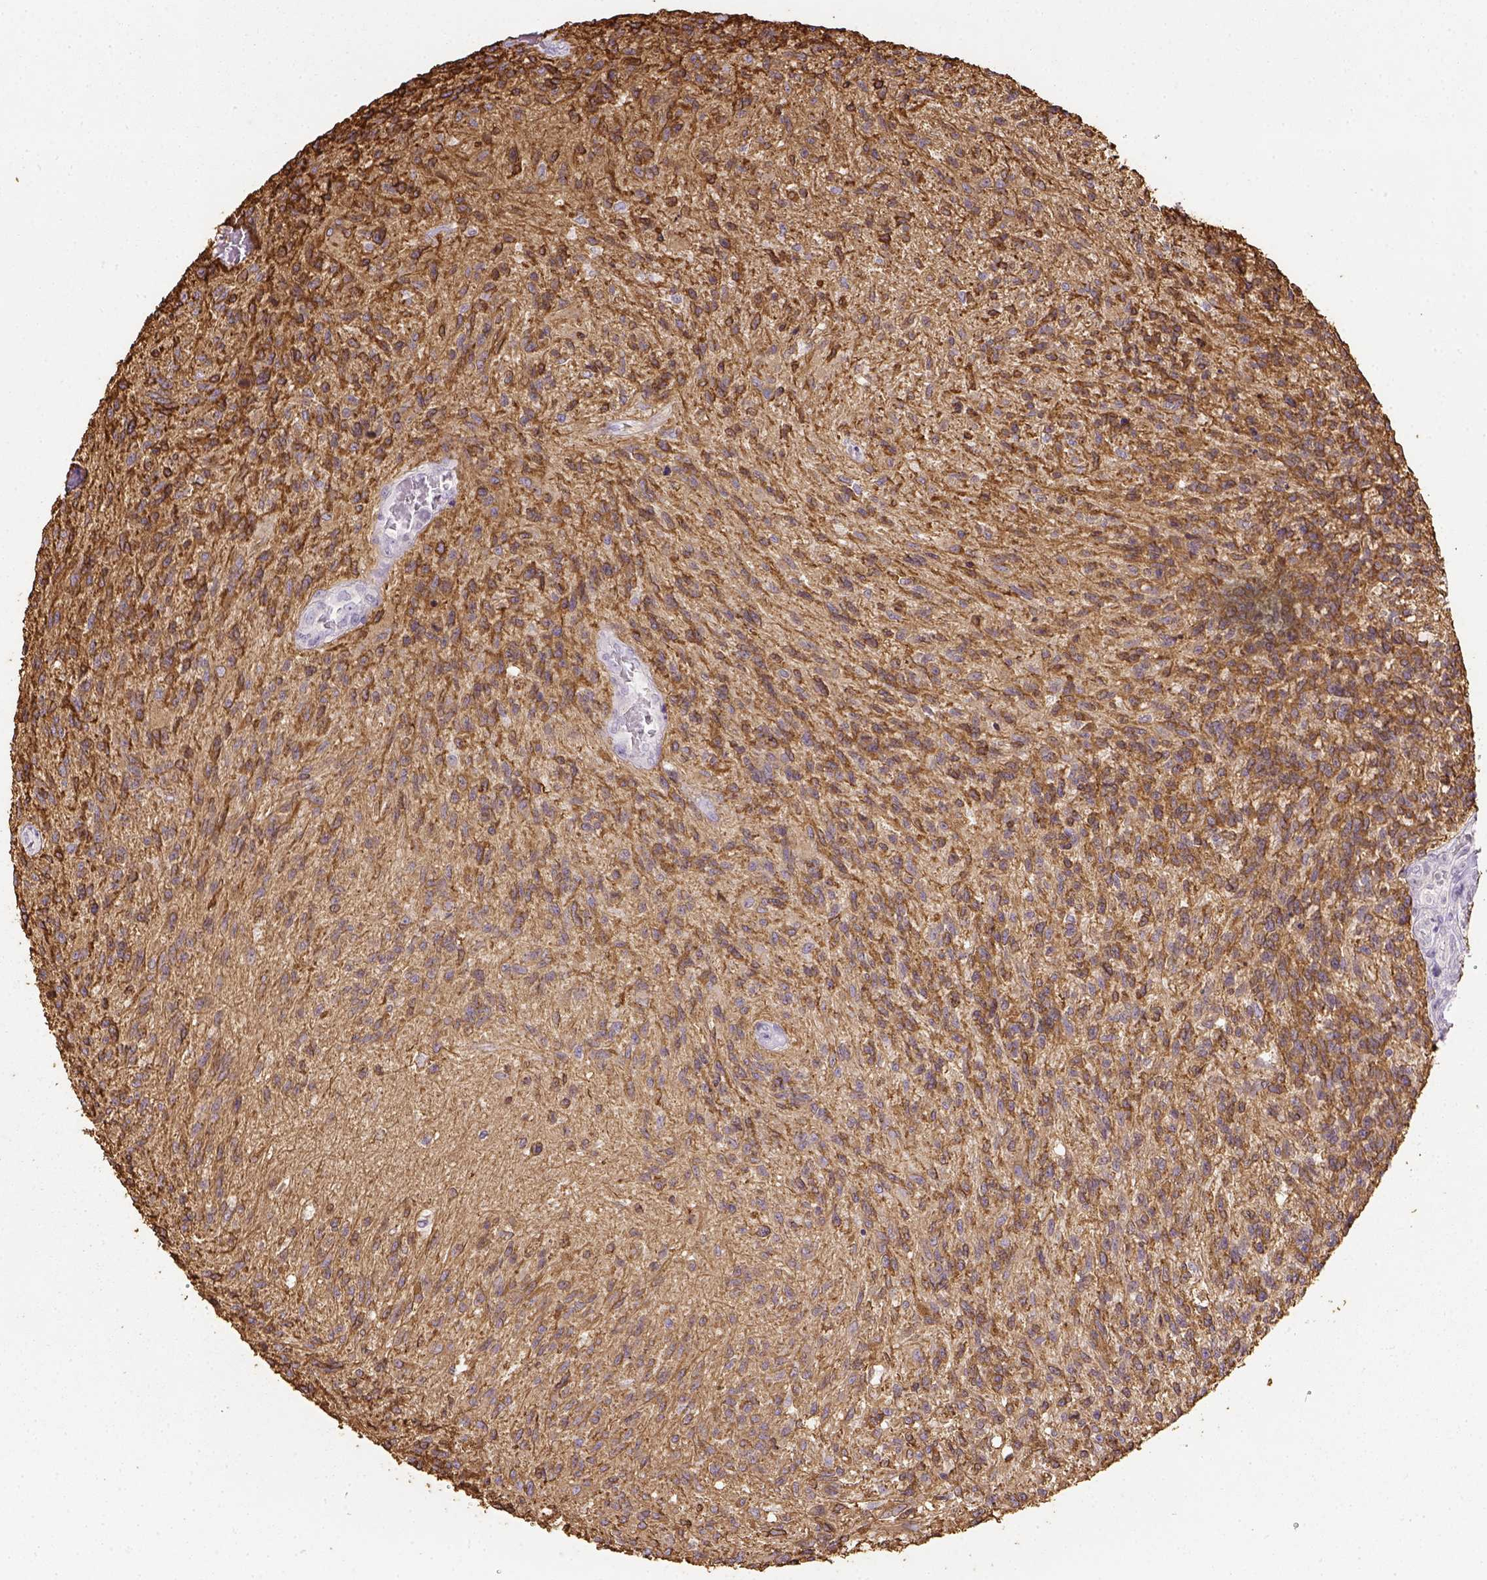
{"staining": {"intensity": "strong", "quantity": ">75%", "location": "cytoplasmic/membranous"}, "tissue": "glioma", "cell_type": "Tumor cells", "image_type": "cancer", "snomed": [{"axis": "morphology", "description": "Glioma, malignant, High grade"}, {"axis": "topography", "description": "Brain"}], "caption": "High-magnification brightfield microscopy of glioma stained with DAB (3,3'-diaminobenzidine) (brown) and counterstained with hematoxylin (blue). tumor cells exhibit strong cytoplasmic/membranous positivity is identified in approximately>75% of cells. (brown staining indicates protein expression, while blue staining denotes nuclei).", "gene": "CACNB1", "patient": {"sex": "male", "age": 56}}